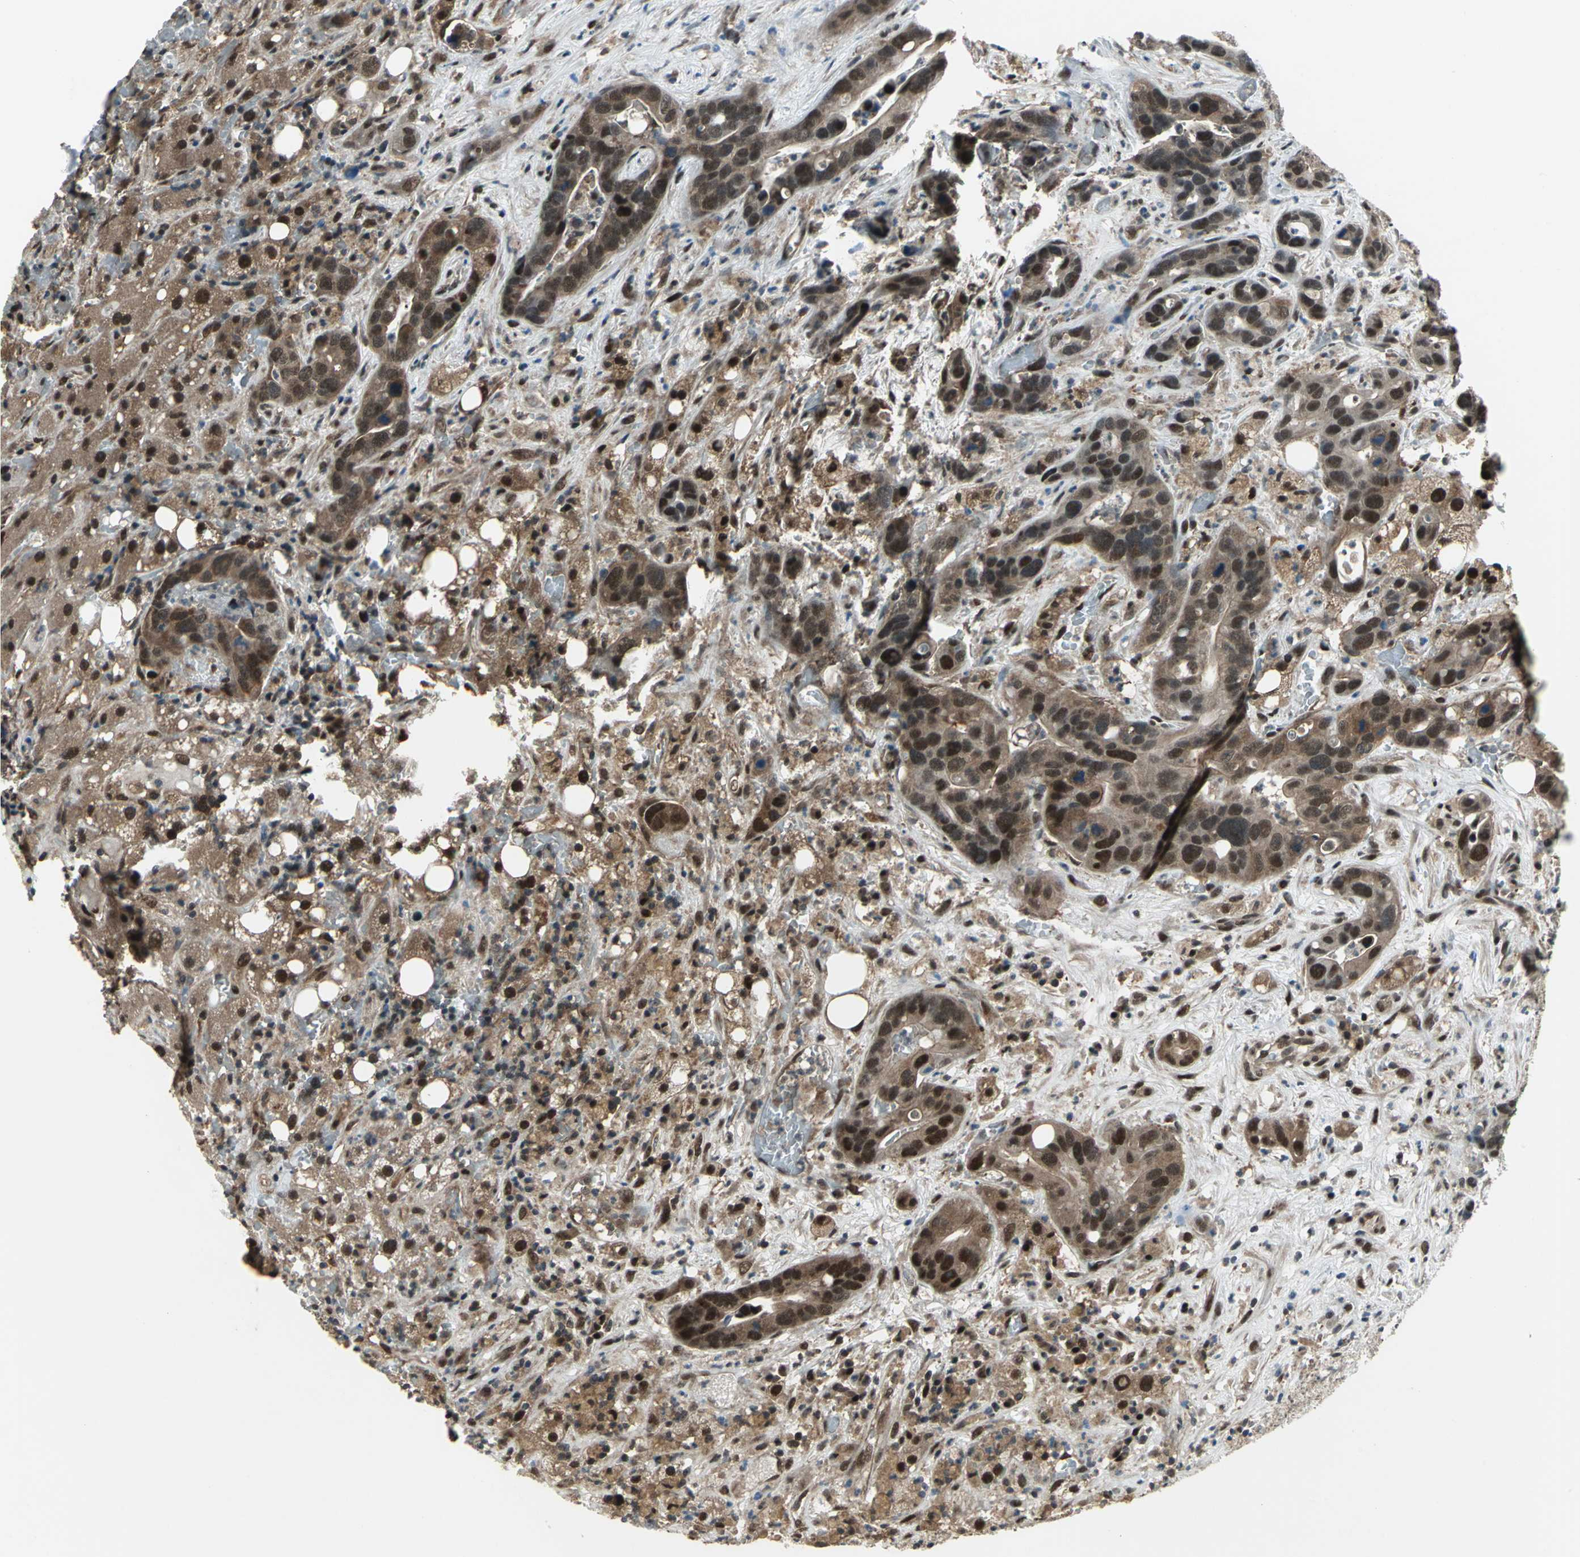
{"staining": {"intensity": "moderate", "quantity": ">75%", "location": "cytoplasmic/membranous,nuclear"}, "tissue": "liver cancer", "cell_type": "Tumor cells", "image_type": "cancer", "snomed": [{"axis": "morphology", "description": "Cholangiocarcinoma"}, {"axis": "topography", "description": "Liver"}], "caption": "High-magnification brightfield microscopy of liver cancer stained with DAB (brown) and counterstained with hematoxylin (blue). tumor cells exhibit moderate cytoplasmic/membranous and nuclear expression is present in about>75% of cells.", "gene": "COPS5", "patient": {"sex": "female", "age": 65}}